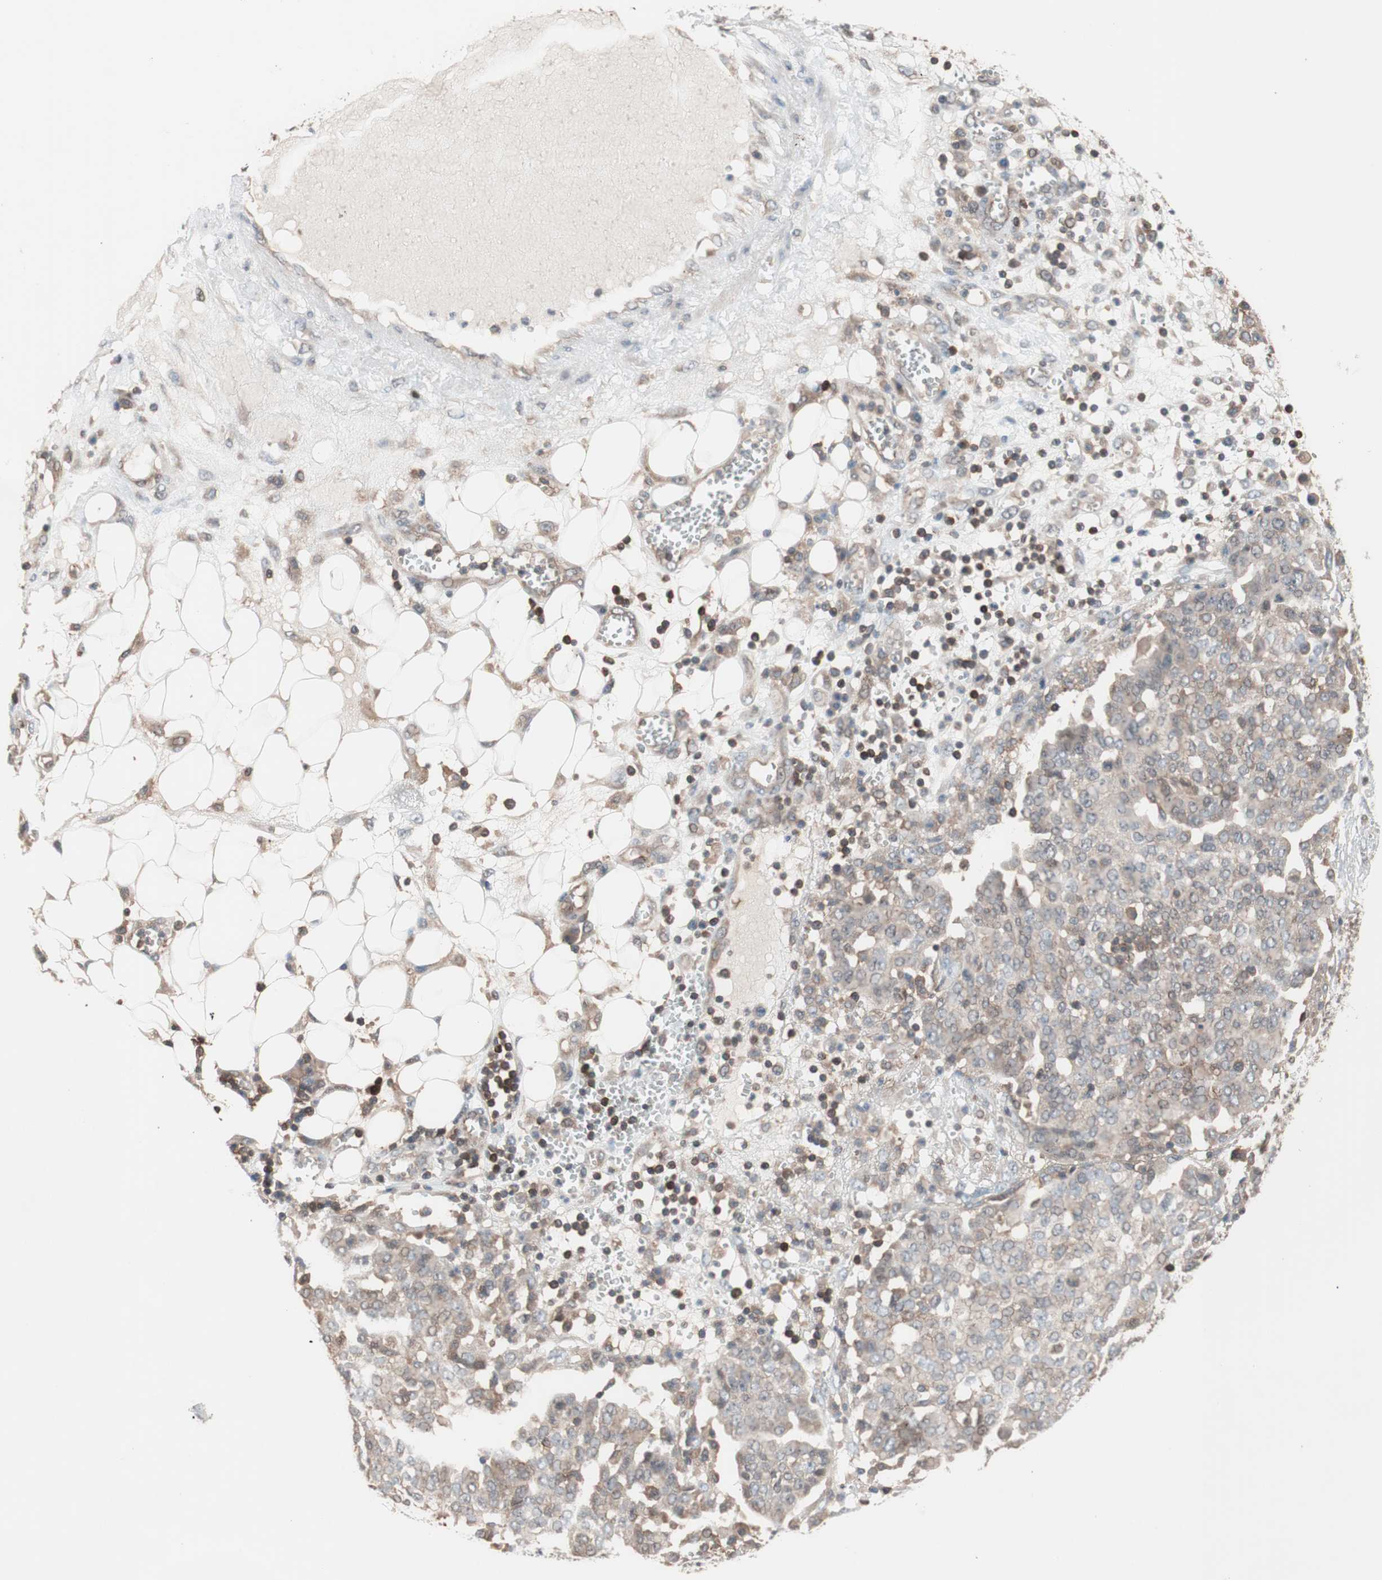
{"staining": {"intensity": "negative", "quantity": "none", "location": "none"}, "tissue": "ovarian cancer", "cell_type": "Tumor cells", "image_type": "cancer", "snomed": [{"axis": "morphology", "description": "Cystadenocarcinoma, serous, NOS"}, {"axis": "topography", "description": "Soft tissue"}, {"axis": "topography", "description": "Ovary"}], "caption": "There is no significant staining in tumor cells of ovarian serous cystadenocarcinoma.", "gene": "GALT", "patient": {"sex": "female", "age": 57}}